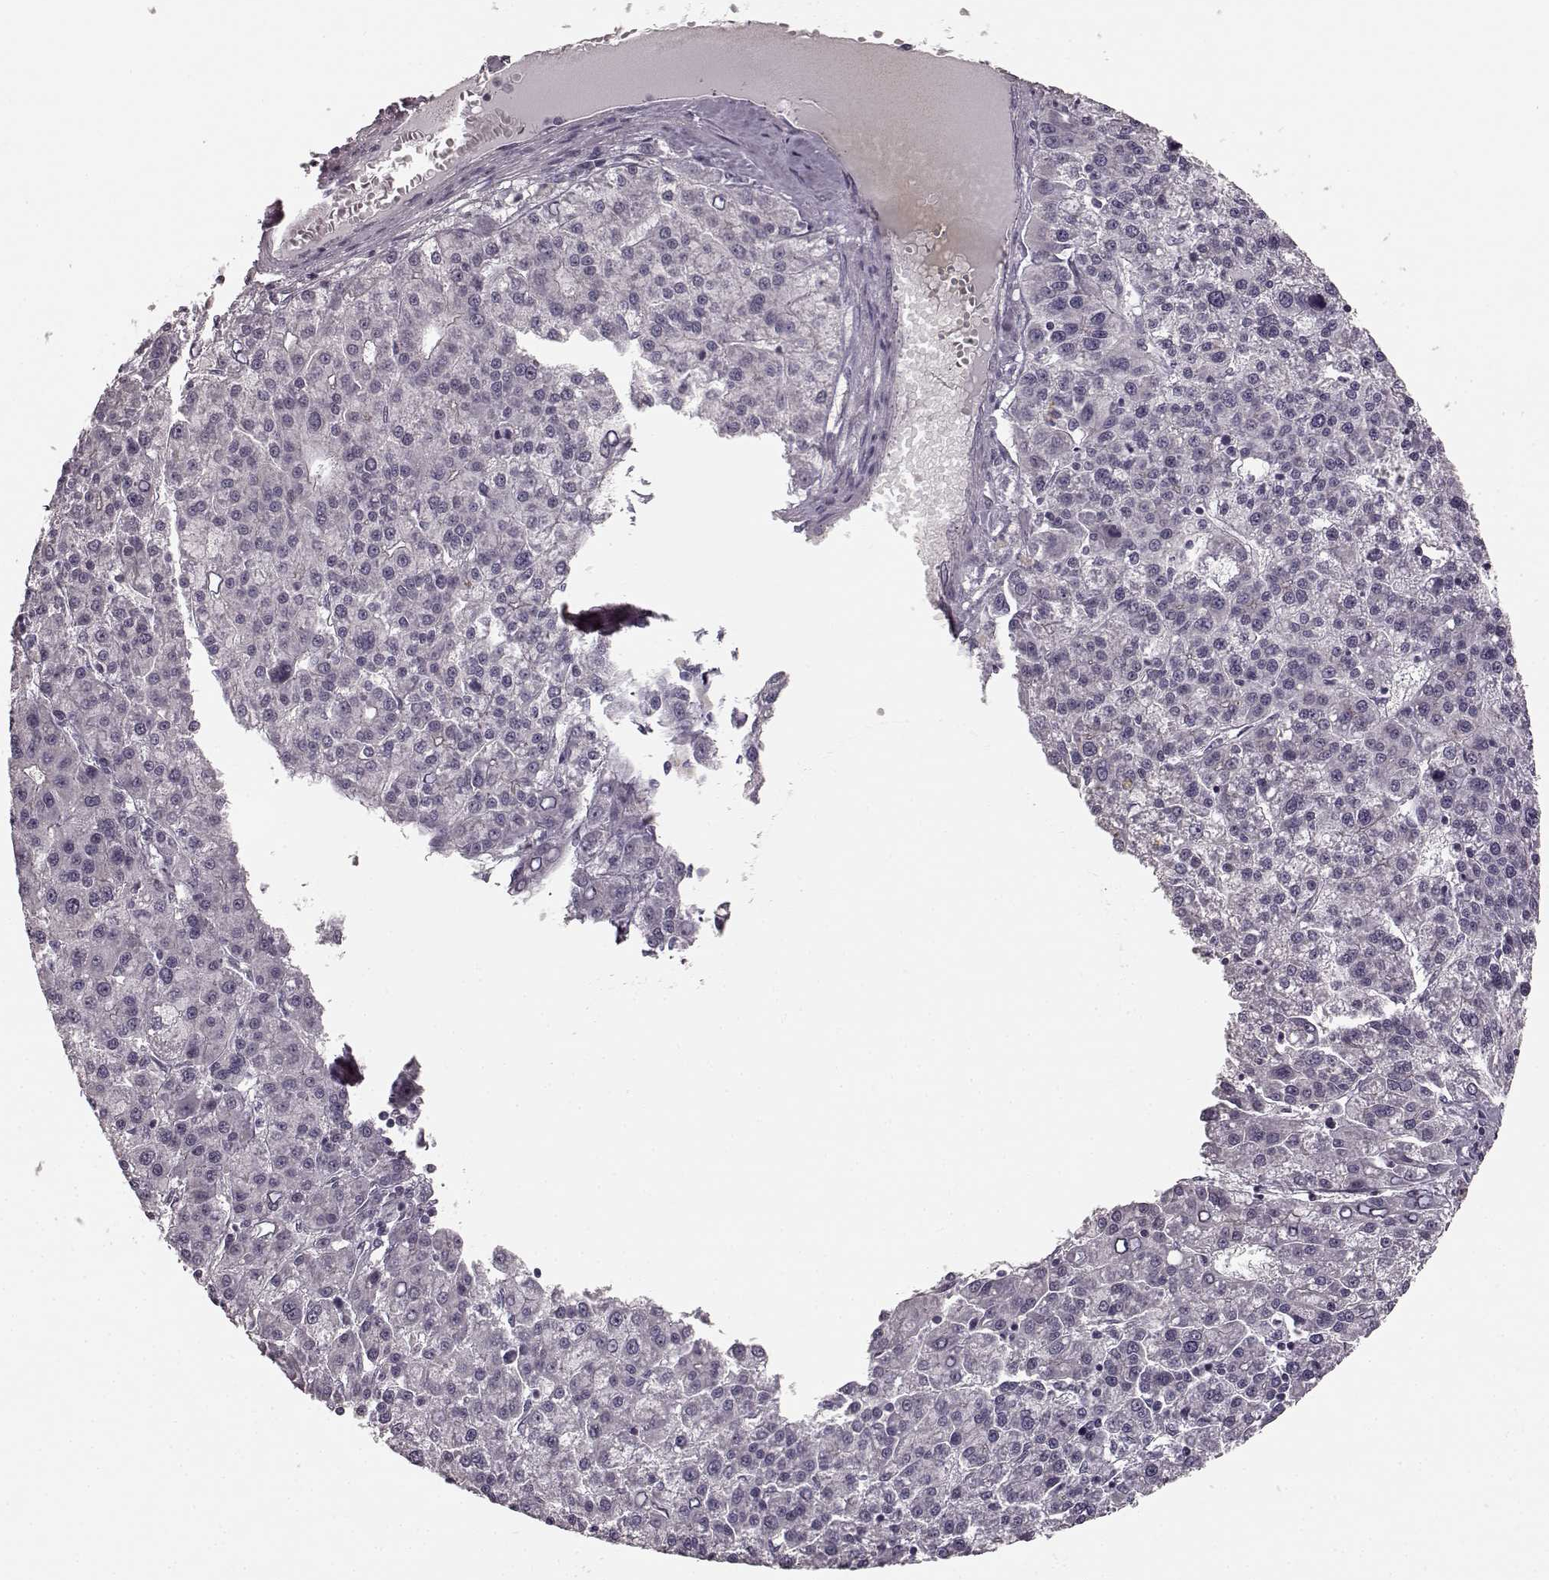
{"staining": {"intensity": "negative", "quantity": "none", "location": "none"}, "tissue": "liver cancer", "cell_type": "Tumor cells", "image_type": "cancer", "snomed": [{"axis": "morphology", "description": "Carcinoma, Hepatocellular, NOS"}, {"axis": "topography", "description": "Liver"}], "caption": "Immunohistochemical staining of human liver hepatocellular carcinoma shows no significant staining in tumor cells.", "gene": "PRKCE", "patient": {"sex": "female", "age": 58}}